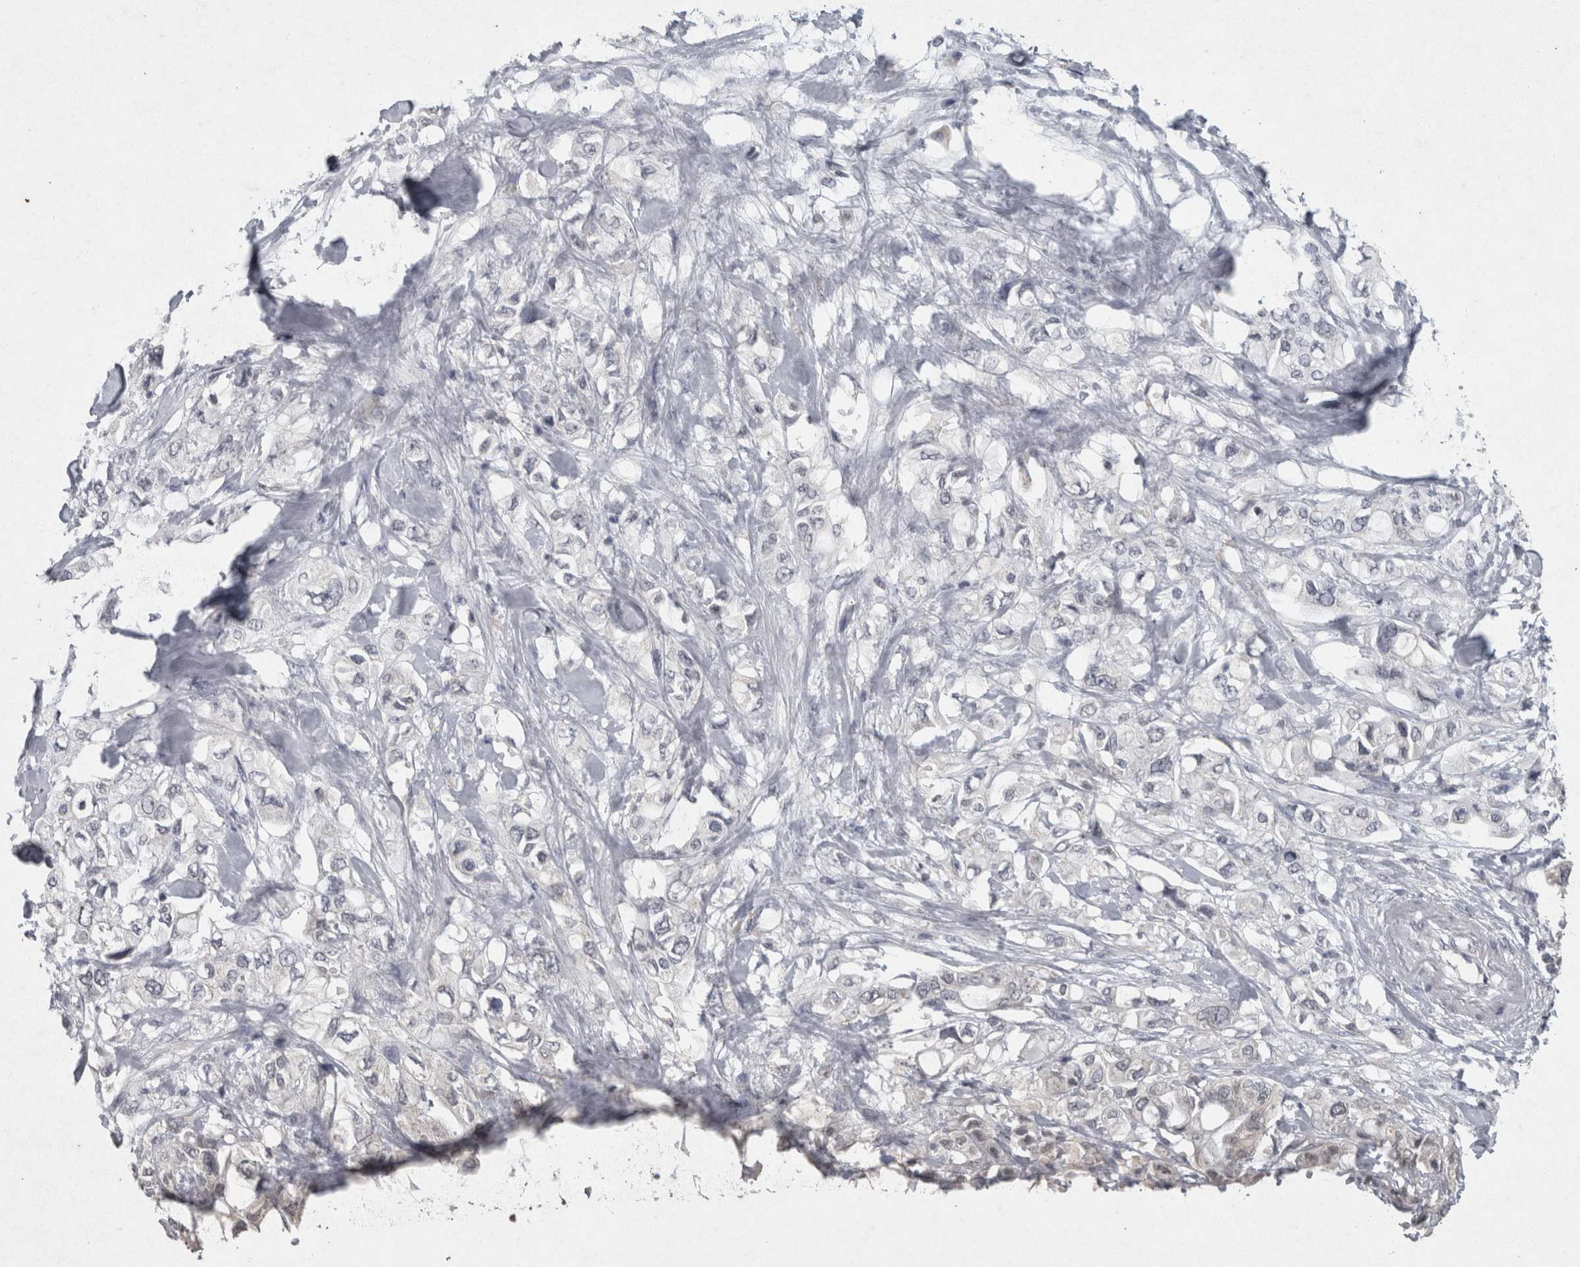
{"staining": {"intensity": "negative", "quantity": "none", "location": "none"}, "tissue": "pancreatic cancer", "cell_type": "Tumor cells", "image_type": "cancer", "snomed": [{"axis": "morphology", "description": "Adenocarcinoma, NOS"}, {"axis": "topography", "description": "Pancreas"}], "caption": "DAB immunohistochemical staining of pancreatic cancer (adenocarcinoma) reveals no significant staining in tumor cells. (DAB immunohistochemistry (IHC), high magnification).", "gene": "WNT7A", "patient": {"sex": "female", "age": 56}}